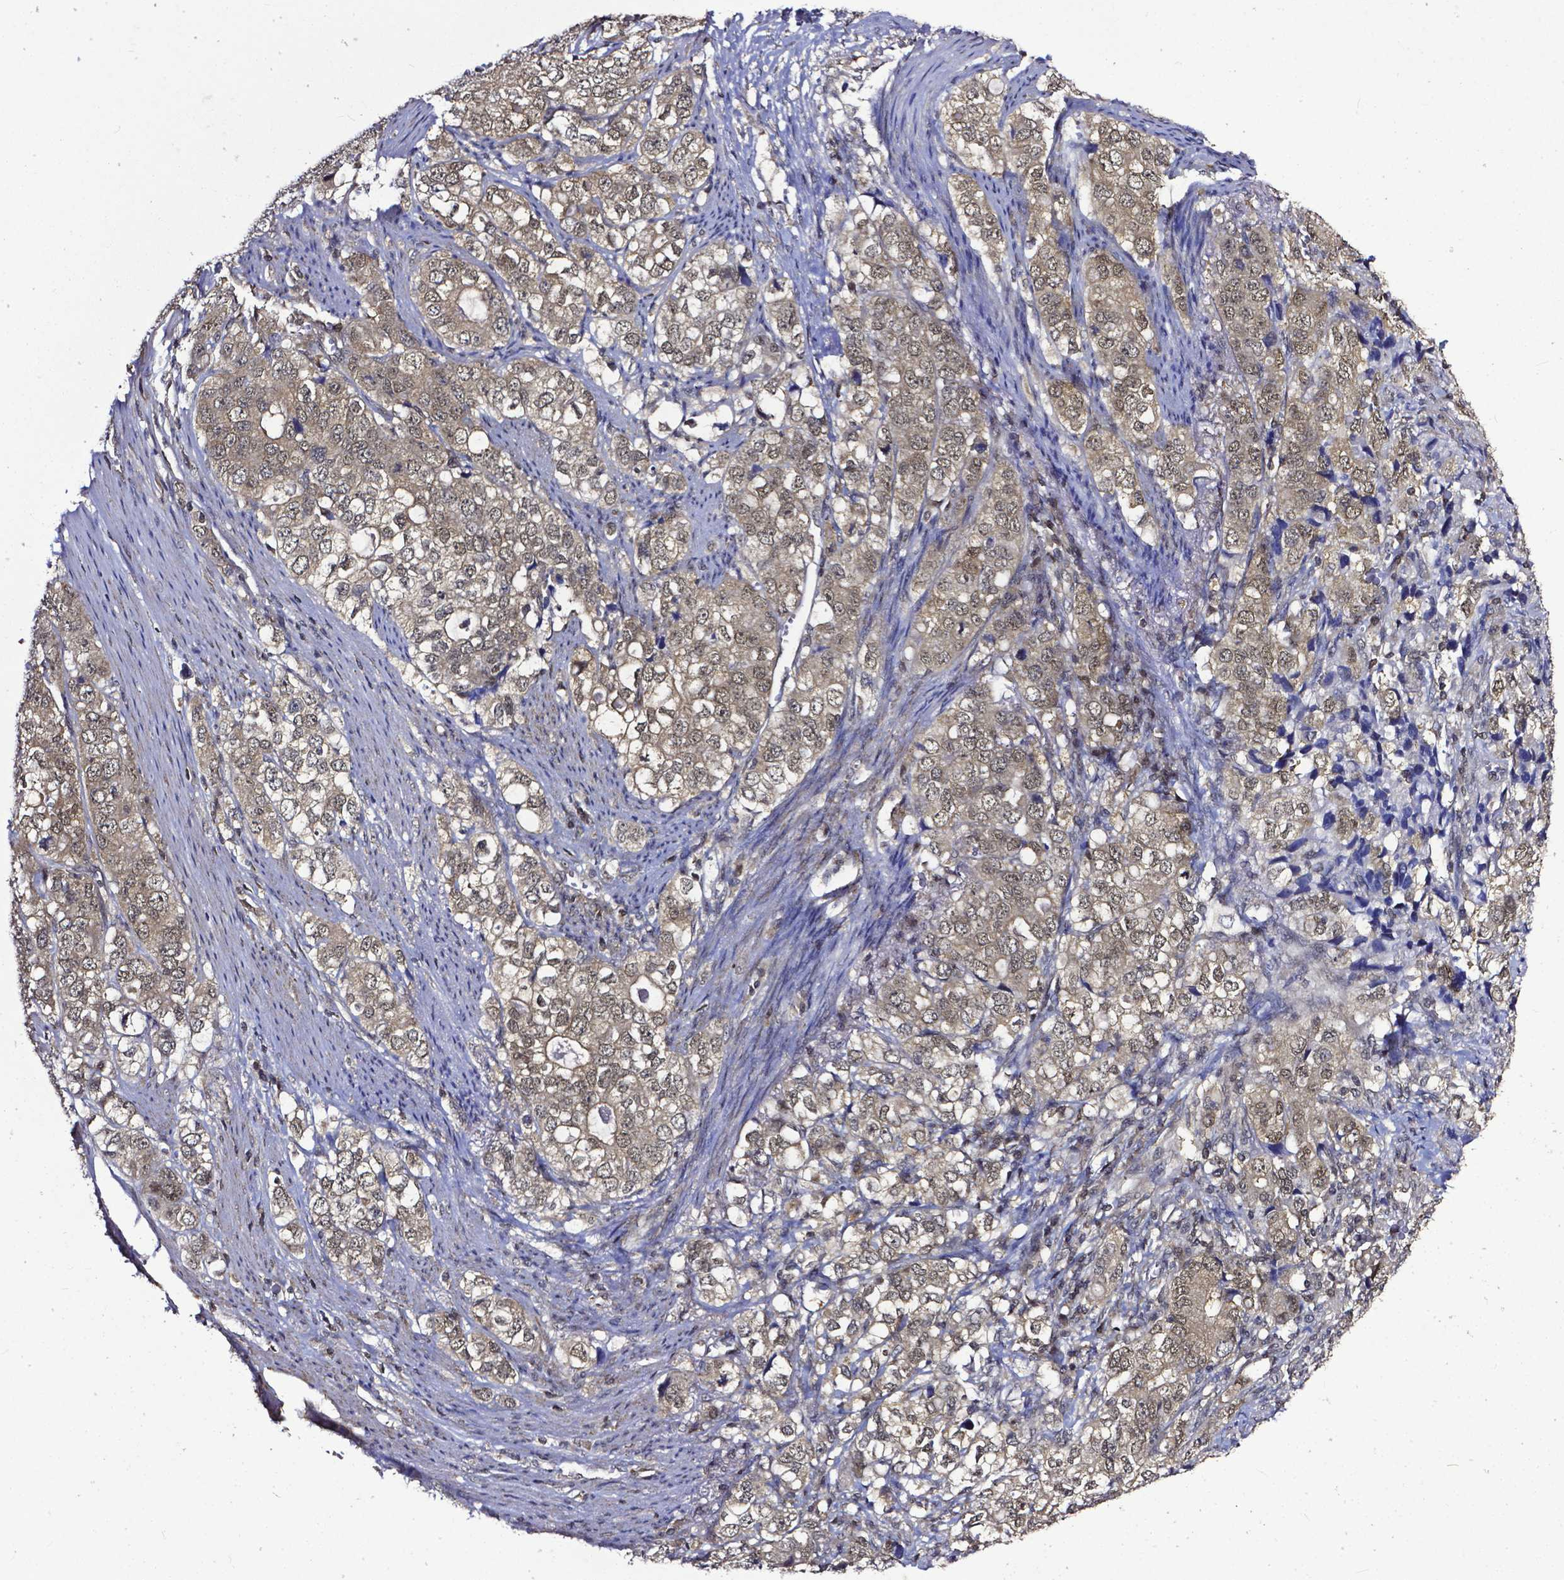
{"staining": {"intensity": "weak", "quantity": "25%-75%", "location": "cytoplasmic/membranous,nuclear"}, "tissue": "stomach cancer", "cell_type": "Tumor cells", "image_type": "cancer", "snomed": [{"axis": "morphology", "description": "Adenocarcinoma, NOS"}, {"axis": "topography", "description": "Stomach, lower"}], "caption": "IHC image of neoplastic tissue: stomach cancer (adenocarcinoma) stained using immunohistochemistry displays low levels of weak protein expression localized specifically in the cytoplasmic/membranous and nuclear of tumor cells, appearing as a cytoplasmic/membranous and nuclear brown color.", "gene": "OTUB1", "patient": {"sex": "female", "age": 72}}